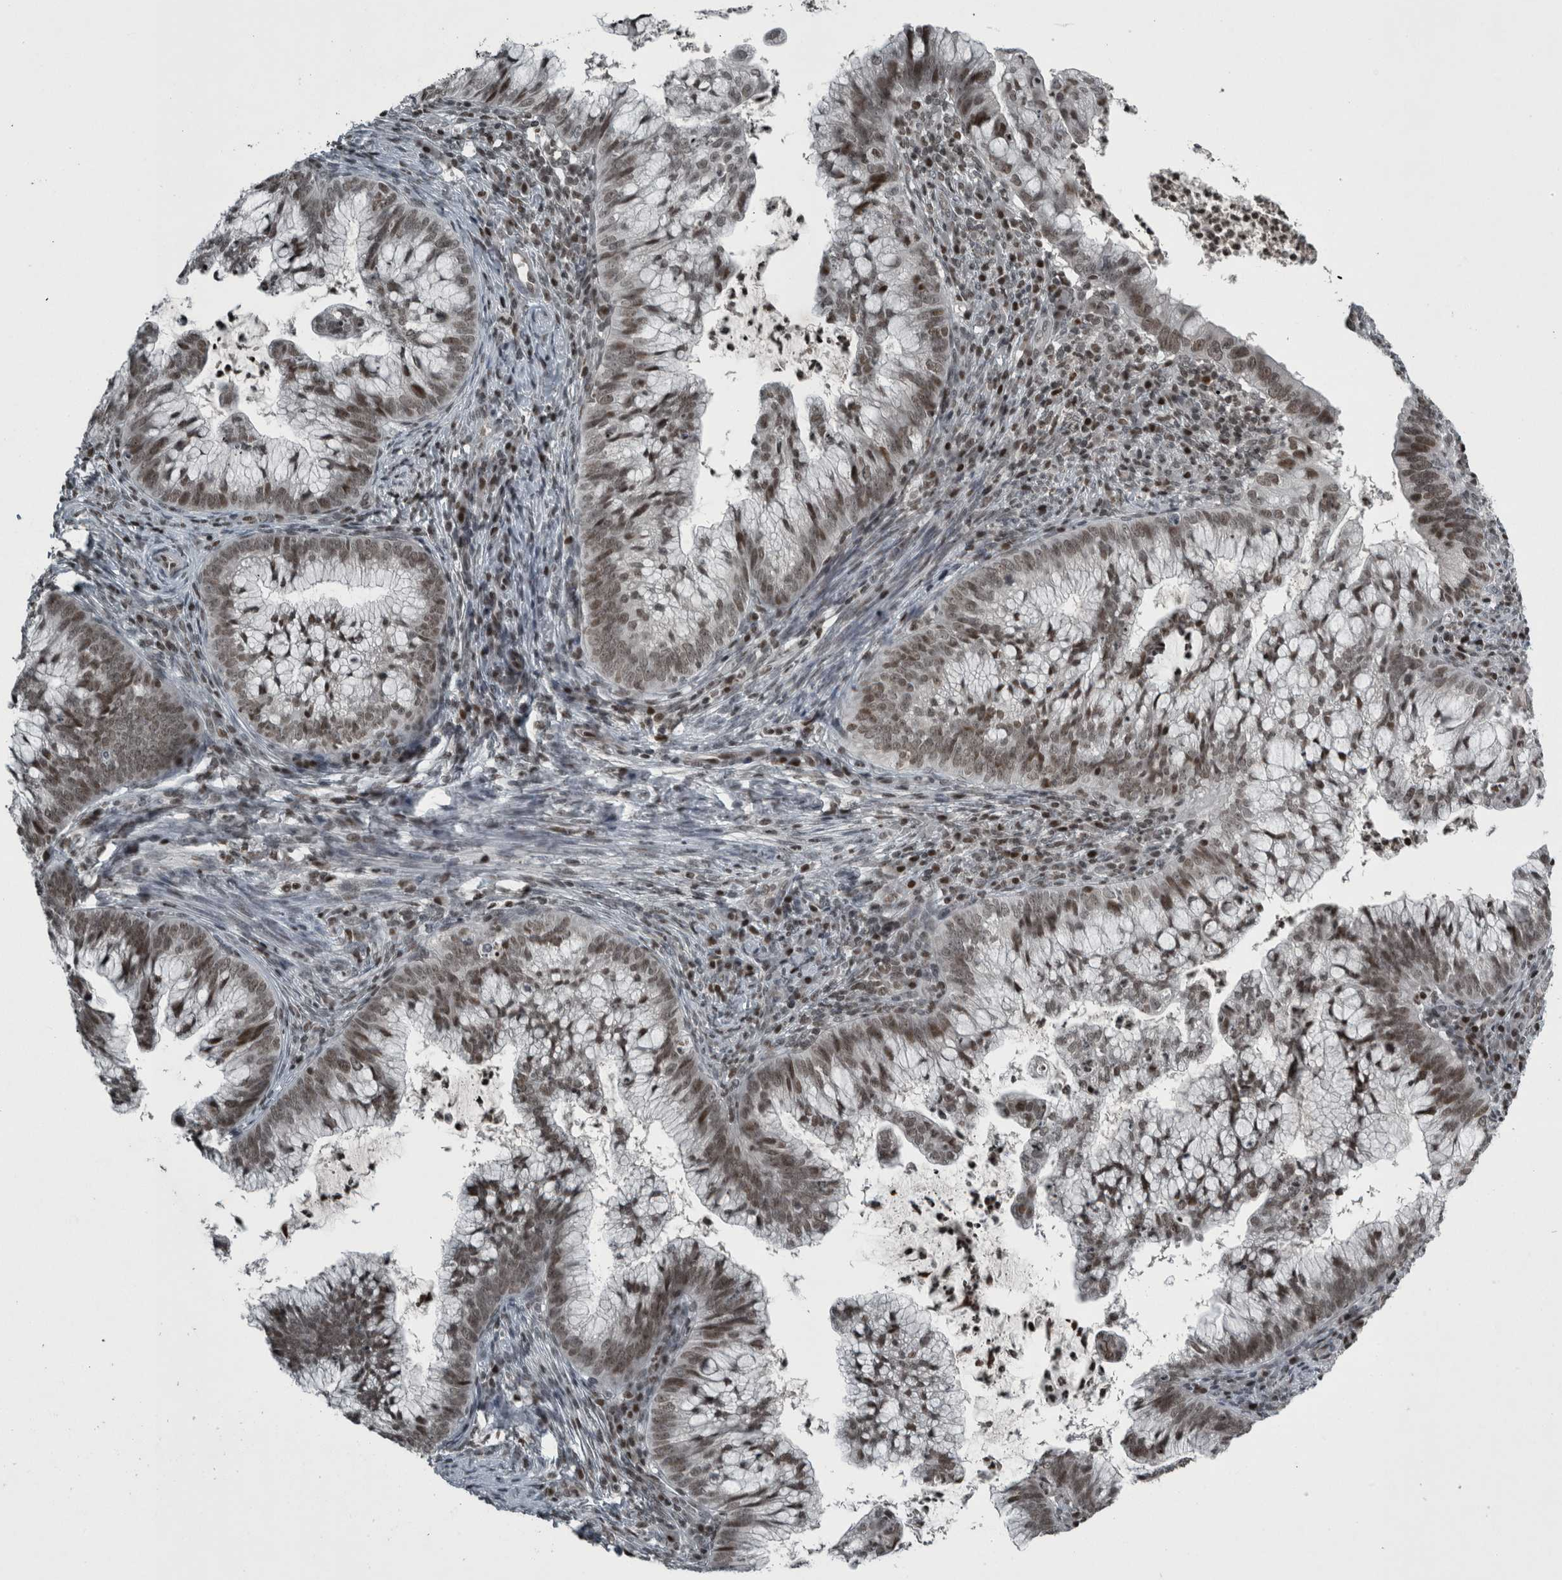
{"staining": {"intensity": "moderate", "quantity": ">75%", "location": "nuclear"}, "tissue": "cervical cancer", "cell_type": "Tumor cells", "image_type": "cancer", "snomed": [{"axis": "morphology", "description": "Adenocarcinoma, NOS"}, {"axis": "topography", "description": "Cervix"}], "caption": "IHC (DAB) staining of human cervical cancer (adenocarcinoma) reveals moderate nuclear protein staining in about >75% of tumor cells.", "gene": "UNC50", "patient": {"sex": "female", "age": 36}}